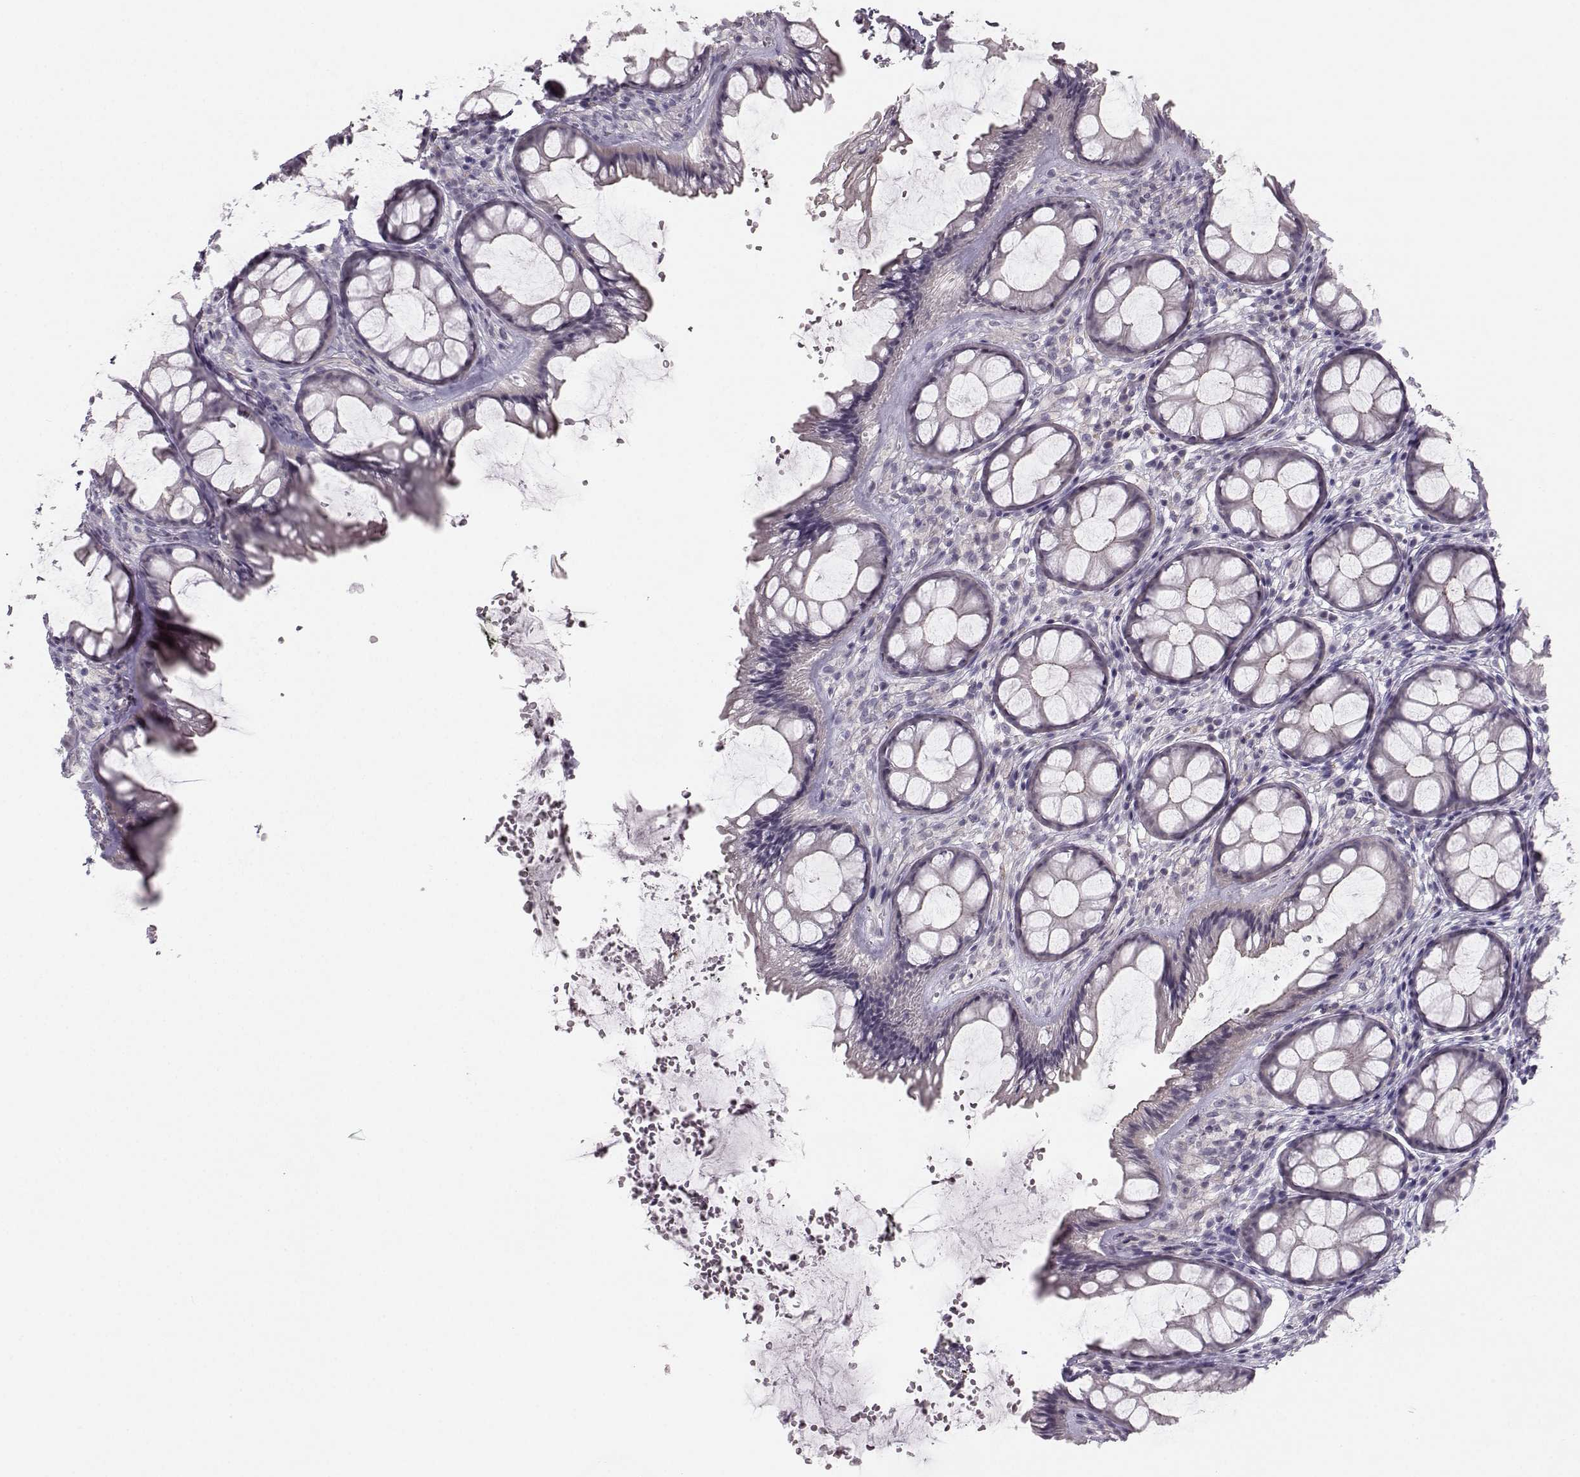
{"staining": {"intensity": "moderate", "quantity": "<25%", "location": "cytoplasmic/membranous"}, "tissue": "rectum", "cell_type": "Glandular cells", "image_type": "normal", "snomed": [{"axis": "morphology", "description": "Normal tissue, NOS"}, {"axis": "topography", "description": "Rectum"}], "caption": "Immunohistochemistry of normal rectum reveals low levels of moderate cytoplasmic/membranous expression in about <25% of glandular cells.", "gene": "MAST1", "patient": {"sex": "female", "age": 62}}